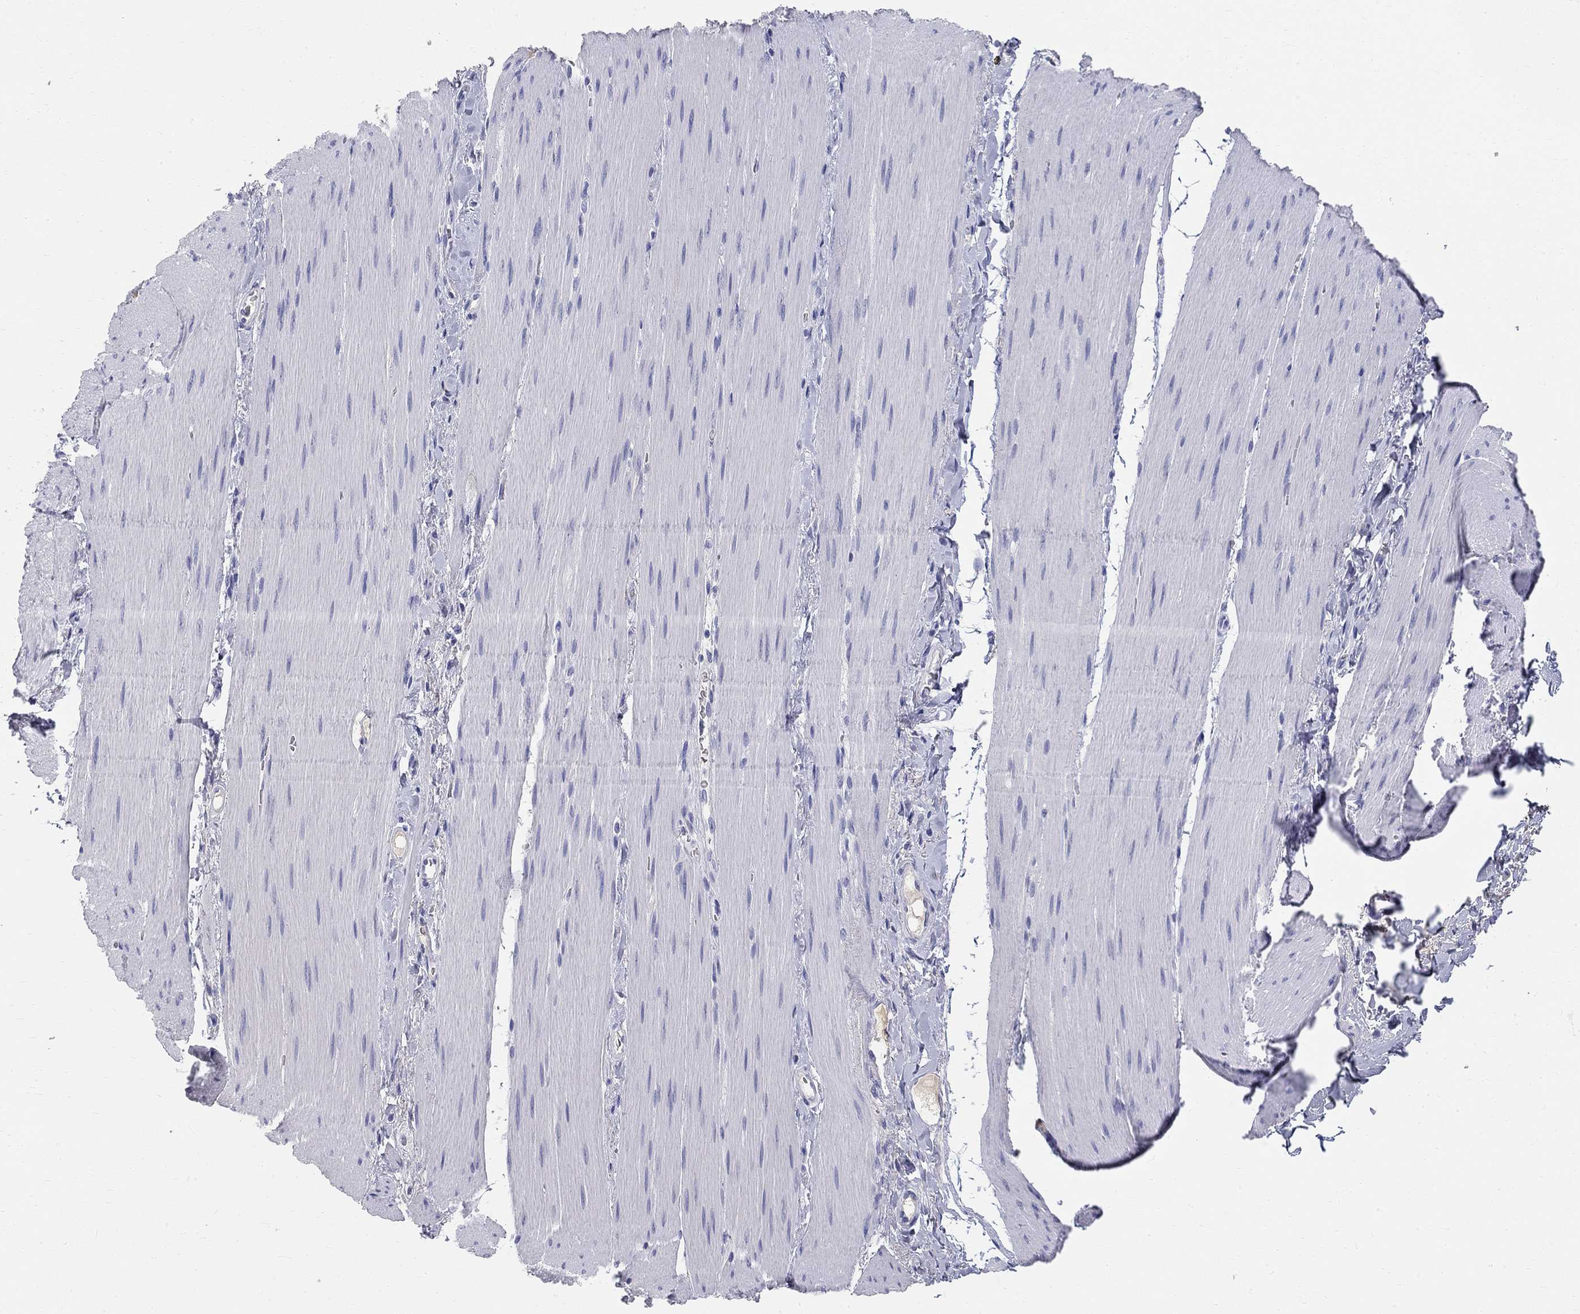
{"staining": {"intensity": "negative", "quantity": "none", "location": "none"}, "tissue": "adipose tissue", "cell_type": "Adipocytes", "image_type": "normal", "snomed": [{"axis": "morphology", "description": "Normal tissue, NOS"}, {"axis": "topography", "description": "Smooth muscle"}, {"axis": "topography", "description": "Duodenum"}, {"axis": "topography", "description": "Peripheral nerve tissue"}], "caption": "Adipocytes are negative for brown protein staining in unremarkable adipose tissue. Nuclei are stained in blue.", "gene": "PHOX2B", "patient": {"sex": "female", "age": 61}}